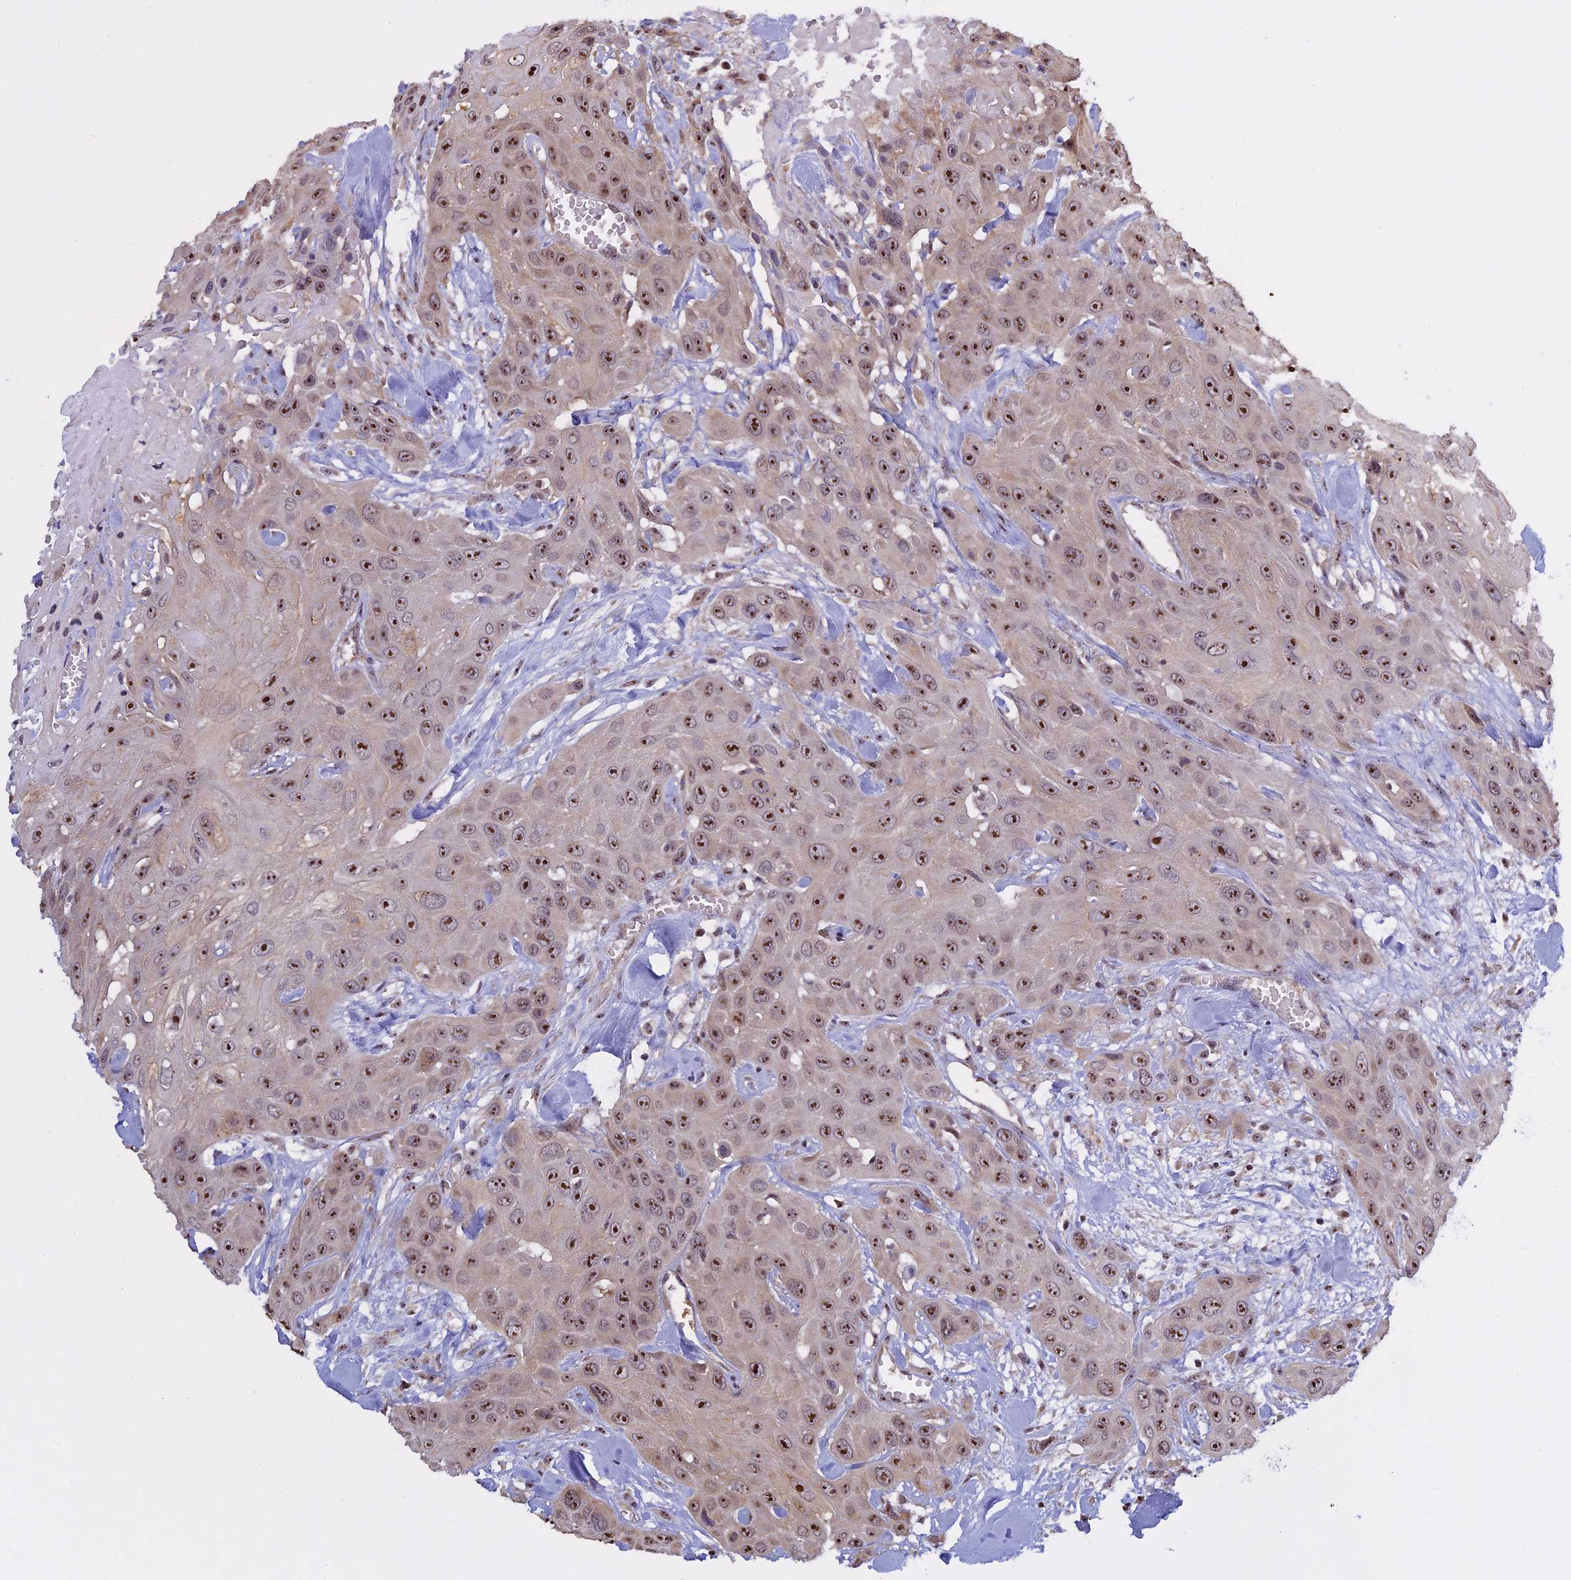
{"staining": {"intensity": "moderate", "quantity": ">75%", "location": "nuclear"}, "tissue": "head and neck cancer", "cell_type": "Tumor cells", "image_type": "cancer", "snomed": [{"axis": "morphology", "description": "Squamous cell carcinoma, NOS"}, {"axis": "topography", "description": "Head-Neck"}], "caption": "Immunohistochemistry staining of head and neck cancer, which reveals medium levels of moderate nuclear expression in about >75% of tumor cells indicating moderate nuclear protein positivity. The staining was performed using DAB (brown) for protein detection and nuclei were counterstained in hematoxylin (blue).", "gene": "MGA", "patient": {"sex": "male", "age": 81}}